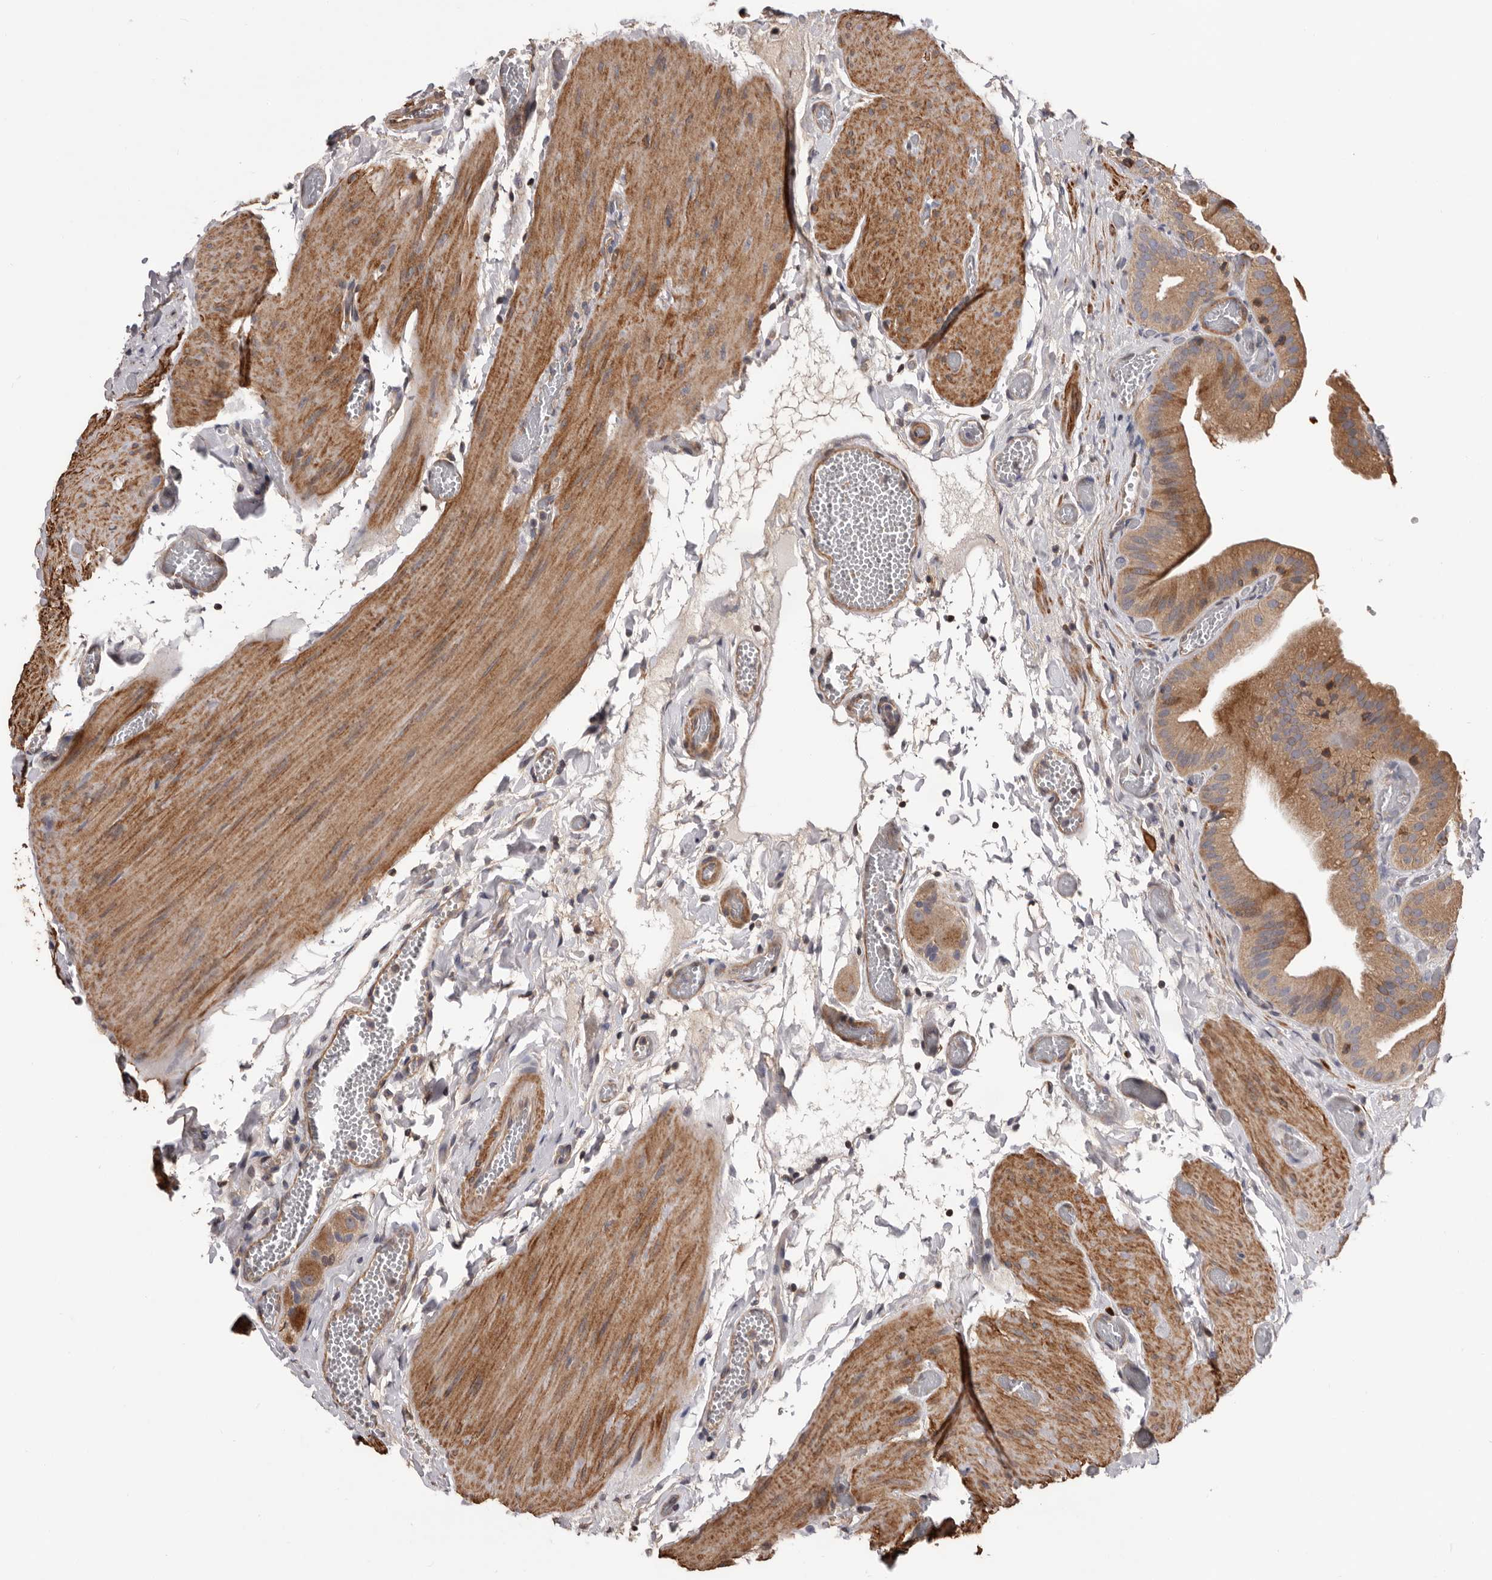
{"staining": {"intensity": "moderate", "quantity": ">75%", "location": "cytoplasmic/membranous"}, "tissue": "gallbladder", "cell_type": "Glandular cells", "image_type": "normal", "snomed": [{"axis": "morphology", "description": "Normal tissue, NOS"}, {"axis": "topography", "description": "Gallbladder"}], "caption": "Gallbladder was stained to show a protein in brown. There is medium levels of moderate cytoplasmic/membranous positivity in approximately >75% of glandular cells.", "gene": "ADAMTS2", "patient": {"sex": "female", "age": 64}}